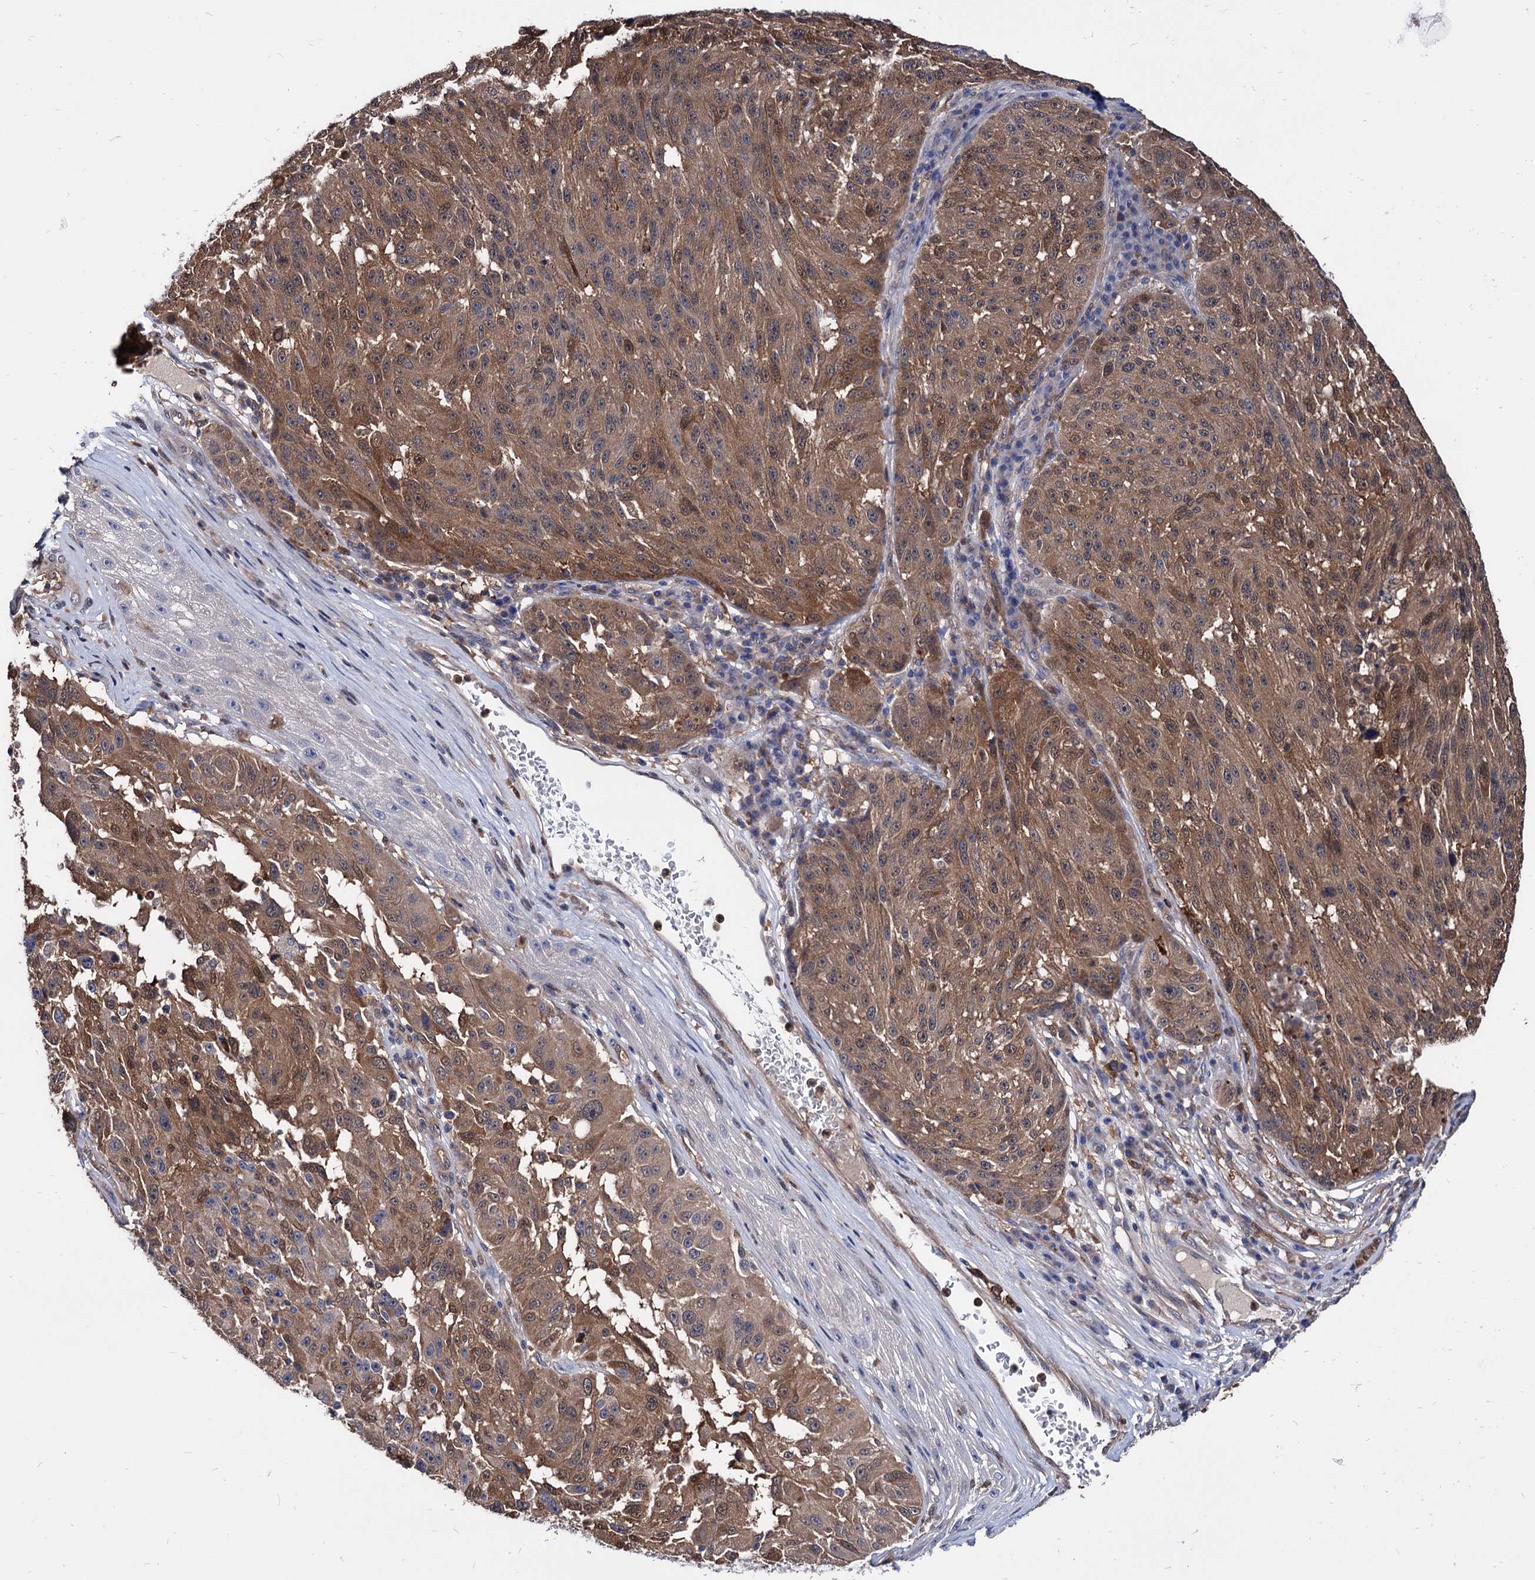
{"staining": {"intensity": "moderate", "quantity": ">75%", "location": "cytoplasmic/membranous,nuclear"}, "tissue": "melanoma", "cell_type": "Tumor cells", "image_type": "cancer", "snomed": [{"axis": "morphology", "description": "Malignant melanoma, NOS"}, {"axis": "topography", "description": "Skin"}], "caption": "There is medium levels of moderate cytoplasmic/membranous and nuclear positivity in tumor cells of melanoma, as demonstrated by immunohistochemical staining (brown color).", "gene": "CPPED1", "patient": {"sex": "male", "age": 53}}